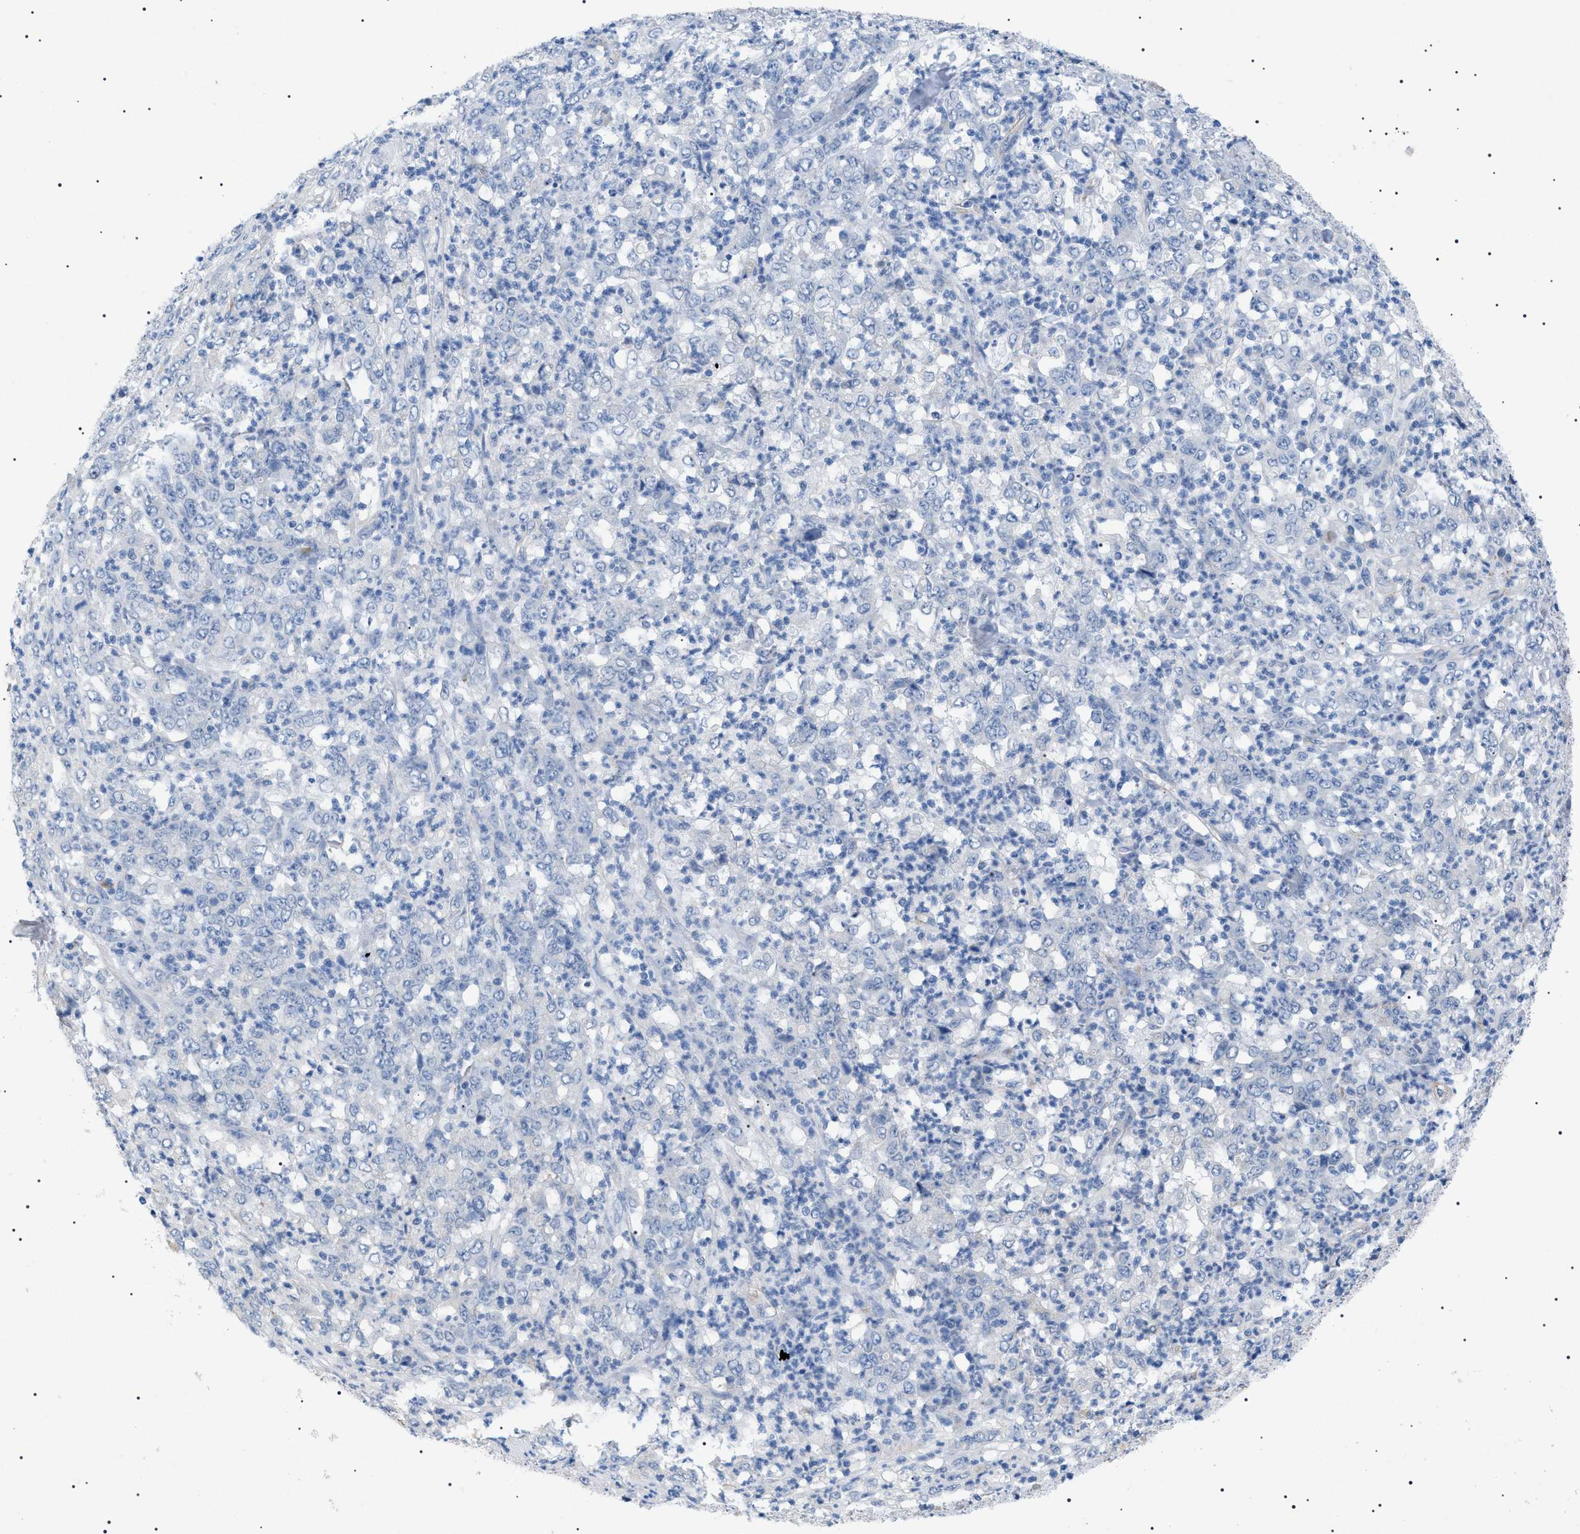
{"staining": {"intensity": "negative", "quantity": "none", "location": "none"}, "tissue": "stomach cancer", "cell_type": "Tumor cells", "image_type": "cancer", "snomed": [{"axis": "morphology", "description": "Adenocarcinoma, NOS"}, {"axis": "topography", "description": "Stomach, lower"}], "caption": "Immunohistochemical staining of human stomach adenocarcinoma exhibits no significant expression in tumor cells. (Stains: DAB IHC with hematoxylin counter stain, Microscopy: brightfield microscopy at high magnification).", "gene": "ADAMTS1", "patient": {"sex": "female", "age": 71}}